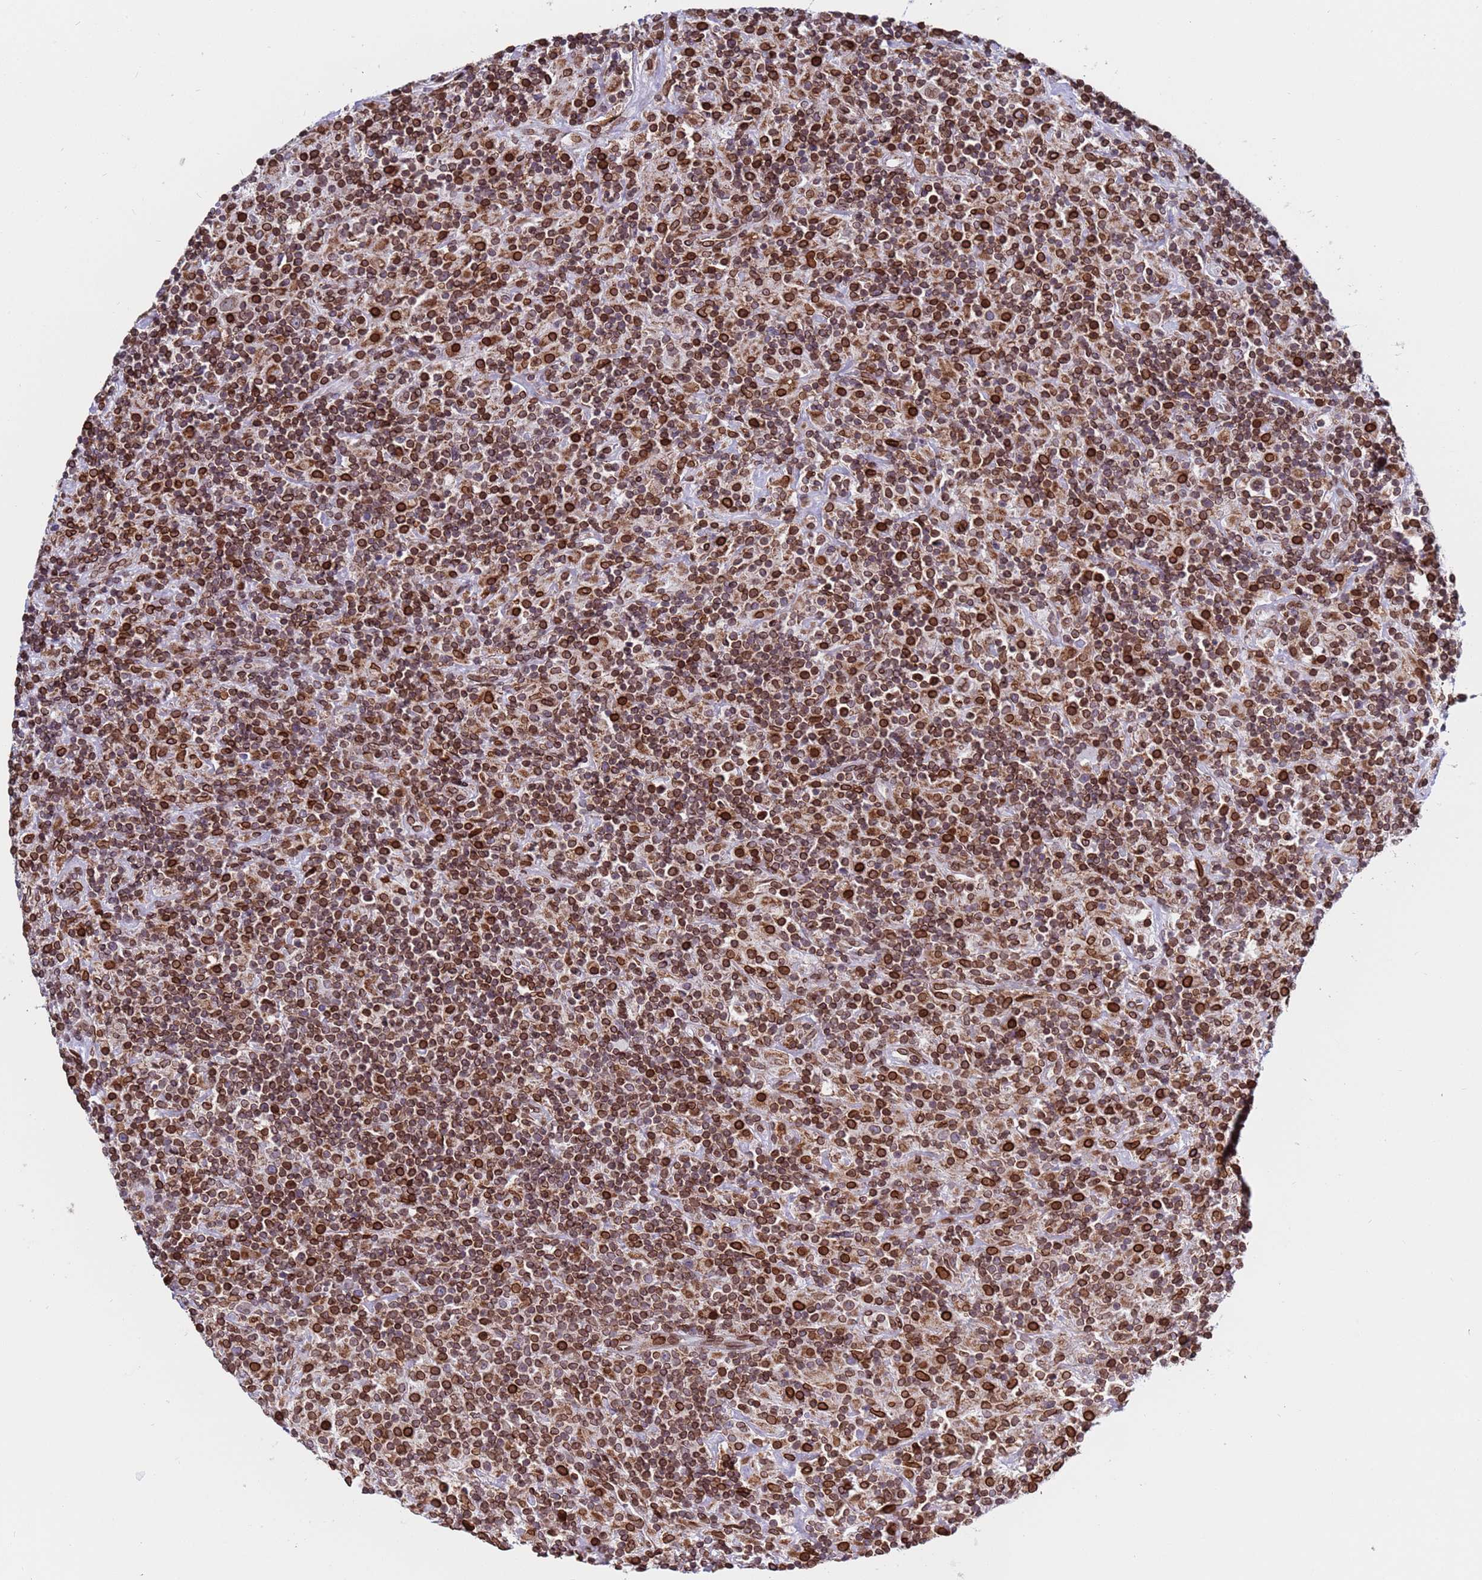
{"staining": {"intensity": "moderate", "quantity": ">75%", "location": "cytoplasmic/membranous"}, "tissue": "lymphoma", "cell_type": "Tumor cells", "image_type": "cancer", "snomed": [{"axis": "morphology", "description": "Hodgkin's disease, NOS"}, {"axis": "topography", "description": "Lymph node"}], "caption": "There is medium levels of moderate cytoplasmic/membranous positivity in tumor cells of Hodgkin's disease, as demonstrated by immunohistochemical staining (brown color).", "gene": "TOR1AIP1", "patient": {"sex": "male", "age": 70}}